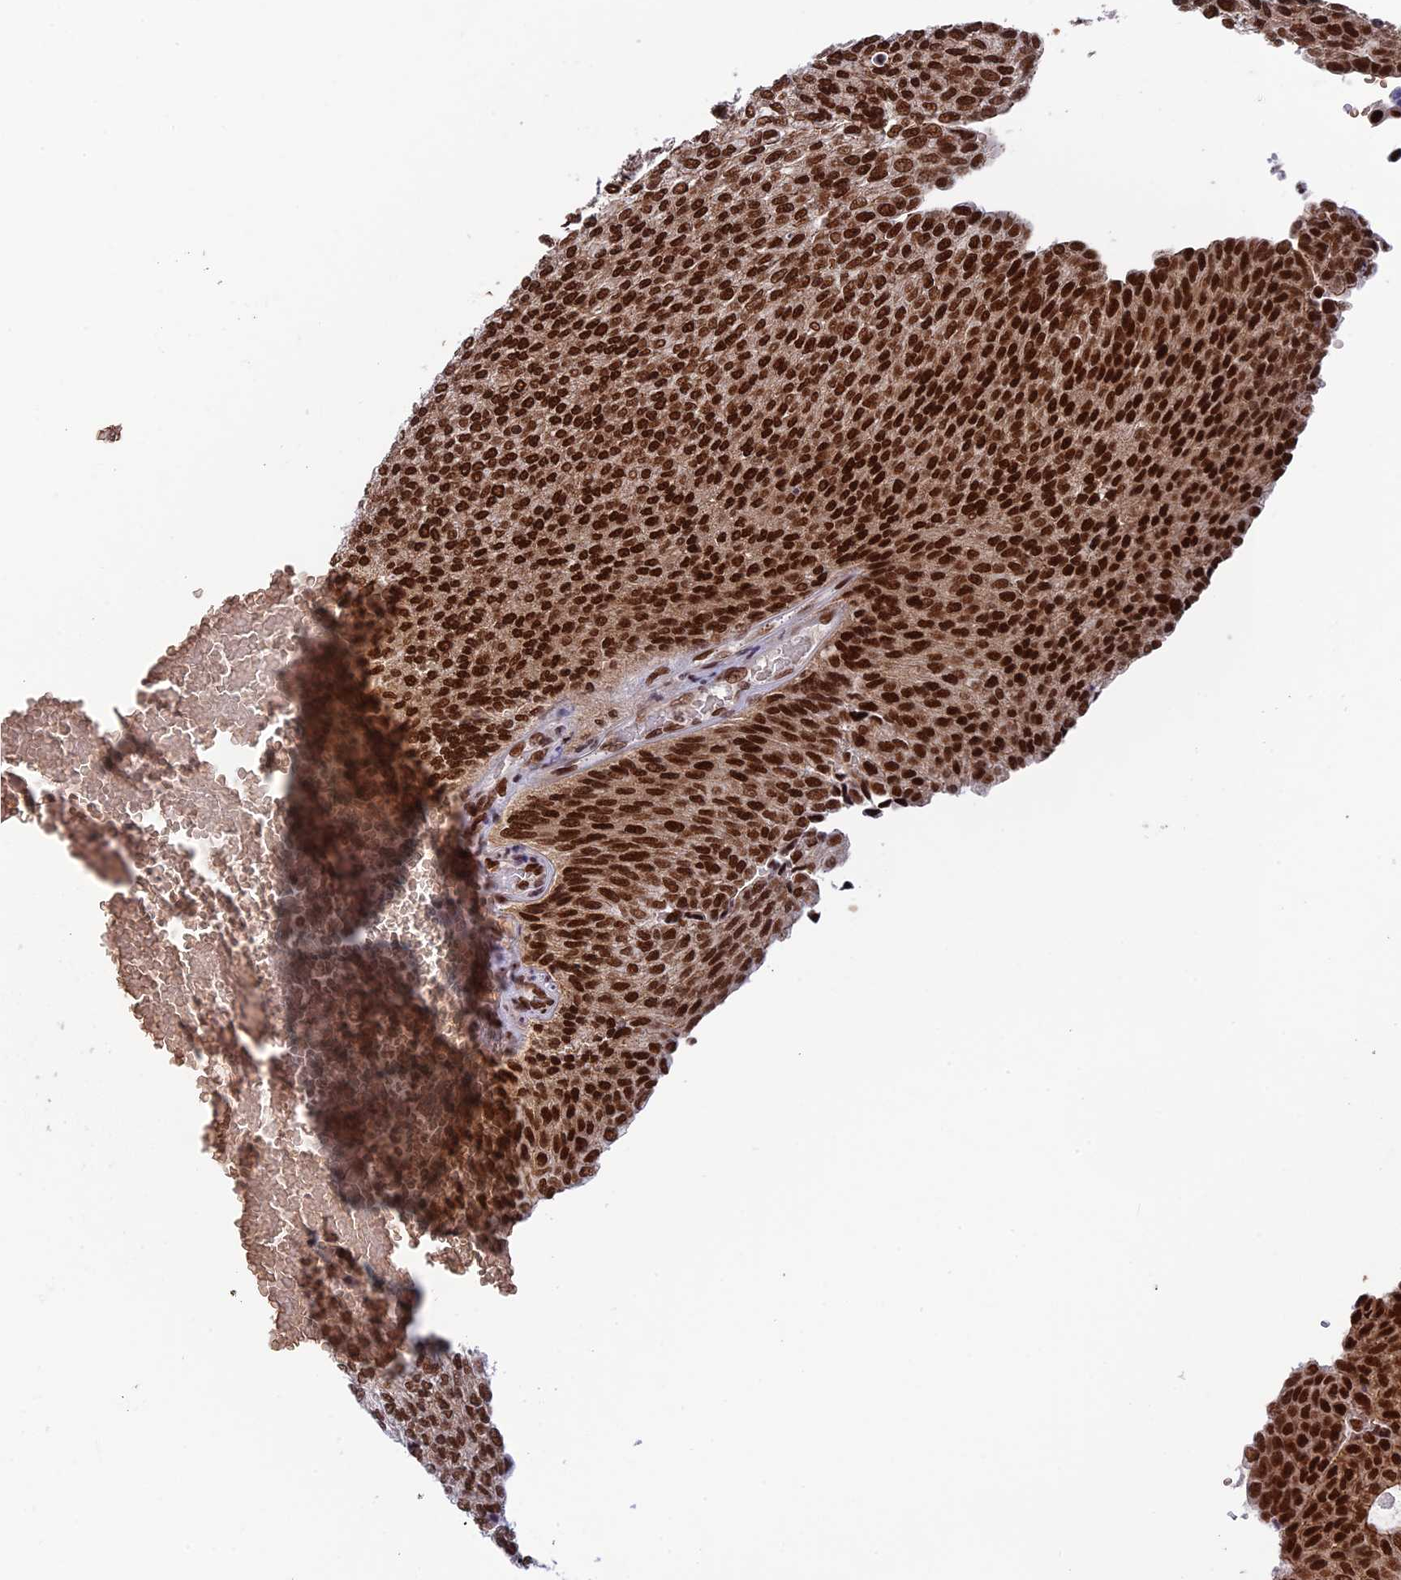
{"staining": {"intensity": "strong", "quantity": ">75%", "location": "nuclear"}, "tissue": "urothelial cancer", "cell_type": "Tumor cells", "image_type": "cancer", "snomed": [{"axis": "morphology", "description": "Urothelial carcinoma, Low grade"}, {"axis": "topography", "description": "Urinary bladder"}], "caption": "The immunohistochemical stain shows strong nuclear positivity in tumor cells of urothelial cancer tissue.", "gene": "EEF1AKMT3", "patient": {"sex": "female", "age": 79}}